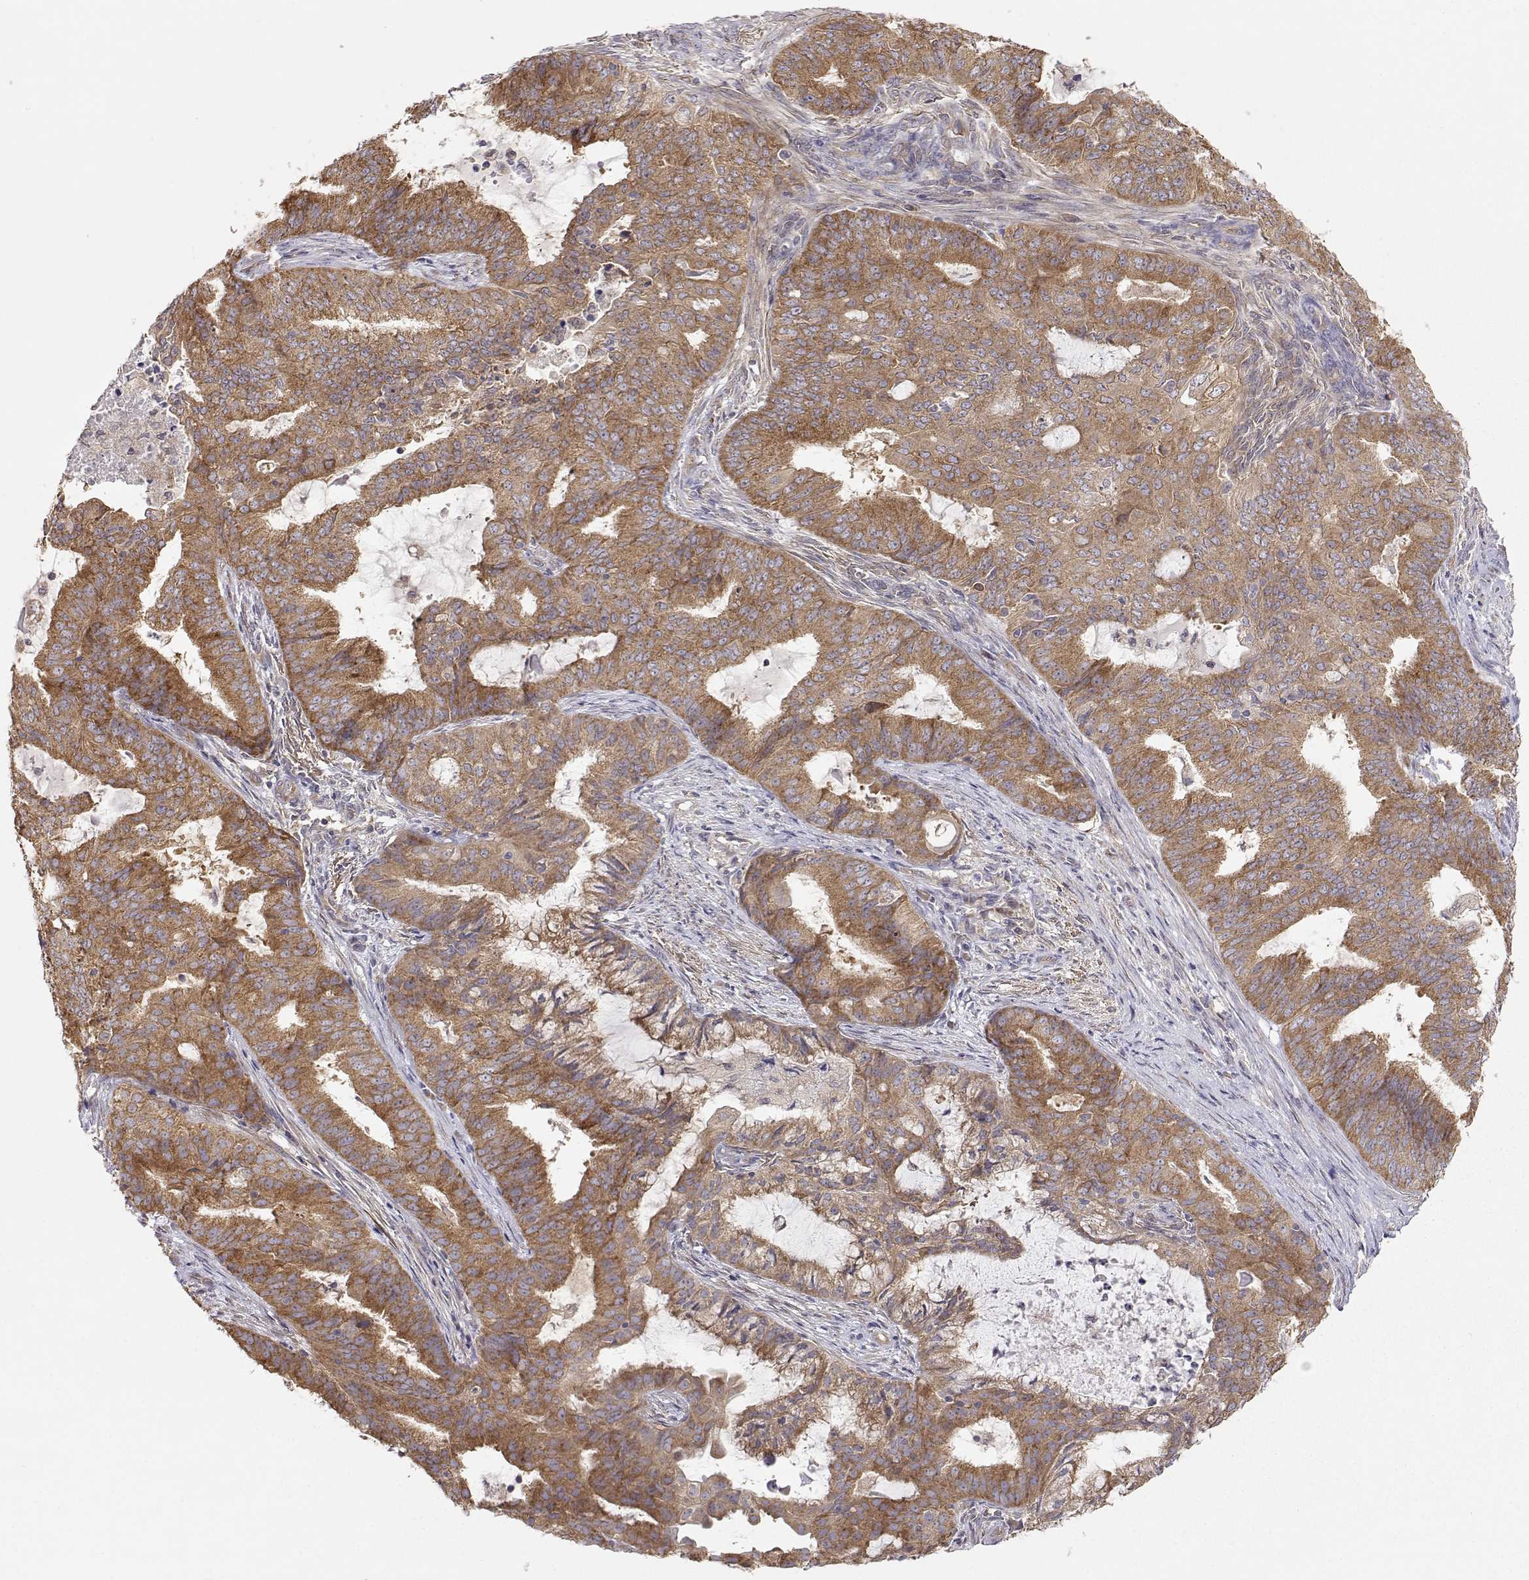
{"staining": {"intensity": "moderate", "quantity": ">75%", "location": "cytoplasmic/membranous"}, "tissue": "endometrial cancer", "cell_type": "Tumor cells", "image_type": "cancer", "snomed": [{"axis": "morphology", "description": "Adenocarcinoma, NOS"}, {"axis": "topography", "description": "Endometrium"}], "caption": "Protein analysis of endometrial adenocarcinoma tissue shows moderate cytoplasmic/membranous staining in approximately >75% of tumor cells. (brown staining indicates protein expression, while blue staining denotes nuclei).", "gene": "PAIP1", "patient": {"sex": "female", "age": 62}}